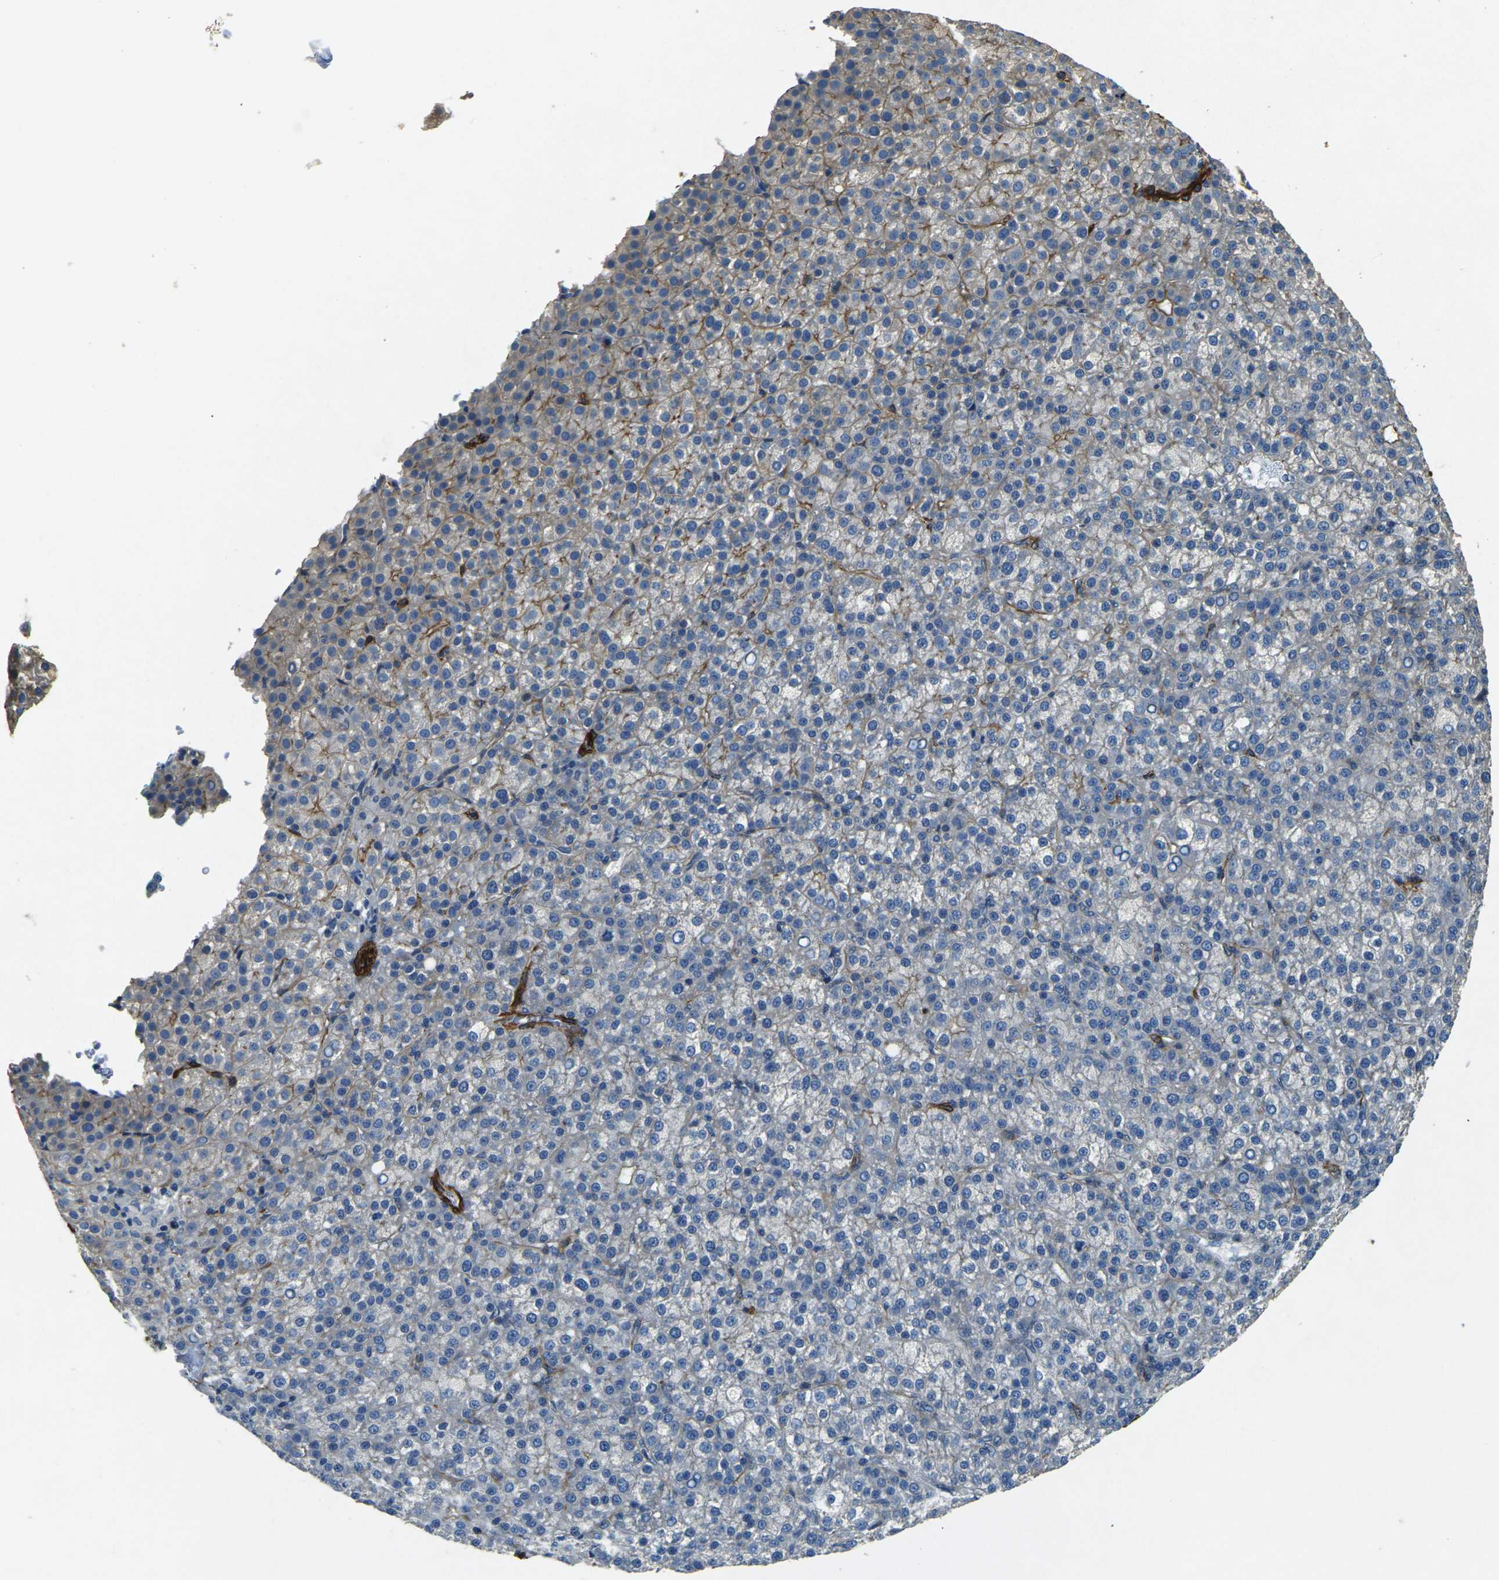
{"staining": {"intensity": "weak", "quantity": "25%-75%", "location": "cytoplasmic/membranous"}, "tissue": "liver cancer", "cell_type": "Tumor cells", "image_type": "cancer", "snomed": [{"axis": "morphology", "description": "Carcinoma, Hepatocellular, NOS"}, {"axis": "topography", "description": "Liver"}], "caption": "Immunohistochemistry (IHC) of liver cancer (hepatocellular carcinoma) exhibits low levels of weak cytoplasmic/membranous expression in about 25%-75% of tumor cells.", "gene": "EPHA7", "patient": {"sex": "female", "age": 58}}